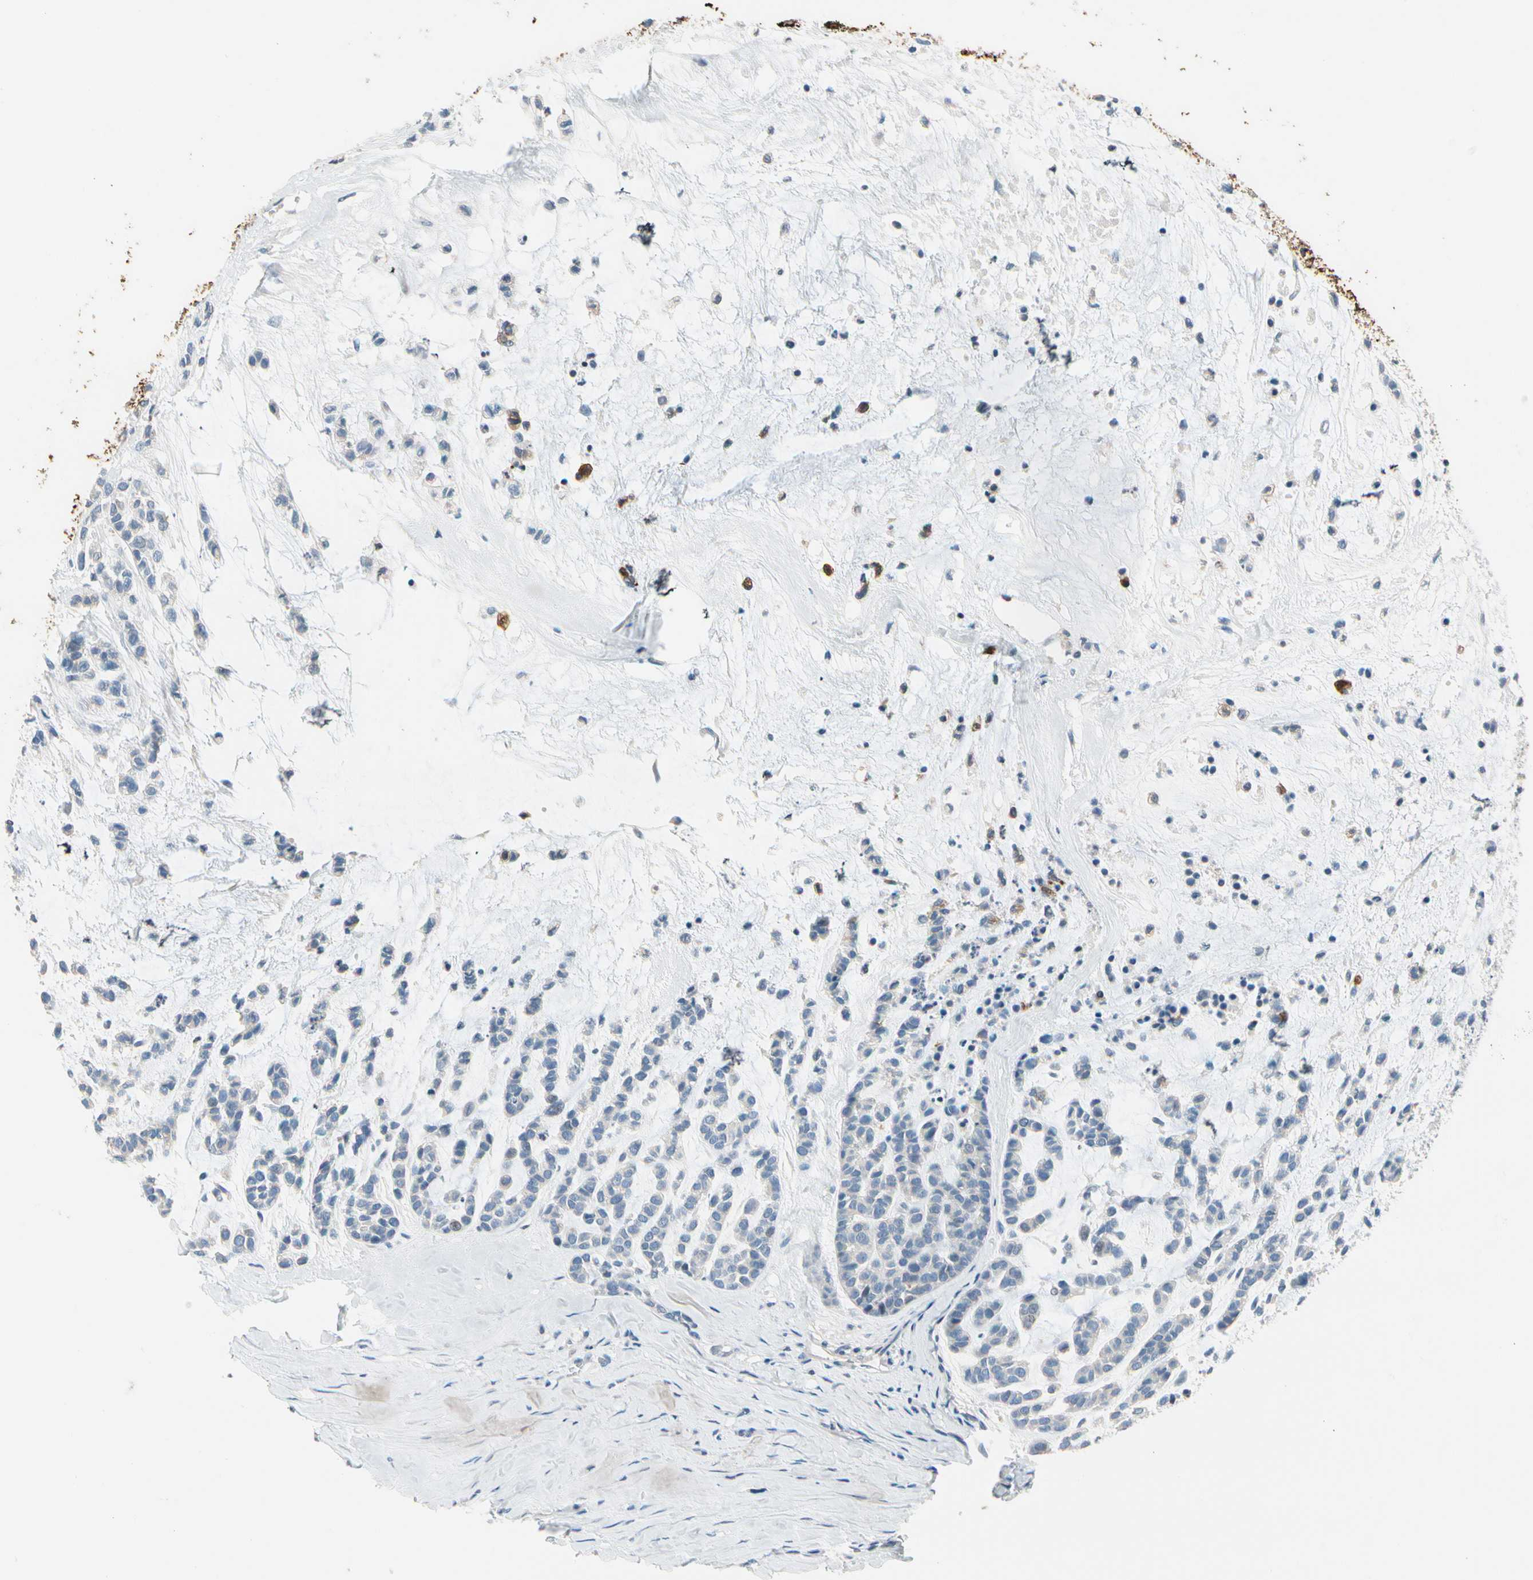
{"staining": {"intensity": "weak", "quantity": "<25%", "location": "cytoplasmic/membranous"}, "tissue": "head and neck cancer", "cell_type": "Tumor cells", "image_type": "cancer", "snomed": [{"axis": "morphology", "description": "Adenocarcinoma, NOS"}, {"axis": "morphology", "description": "Adenoma, NOS"}, {"axis": "topography", "description": "Head-Neck"}], "caption": "The histopathology image shows no significant staining in tumor cells of head and neck adenocarcinoma.", "gene": "STK40", "patient": {"sex": "female", "age": 55}}